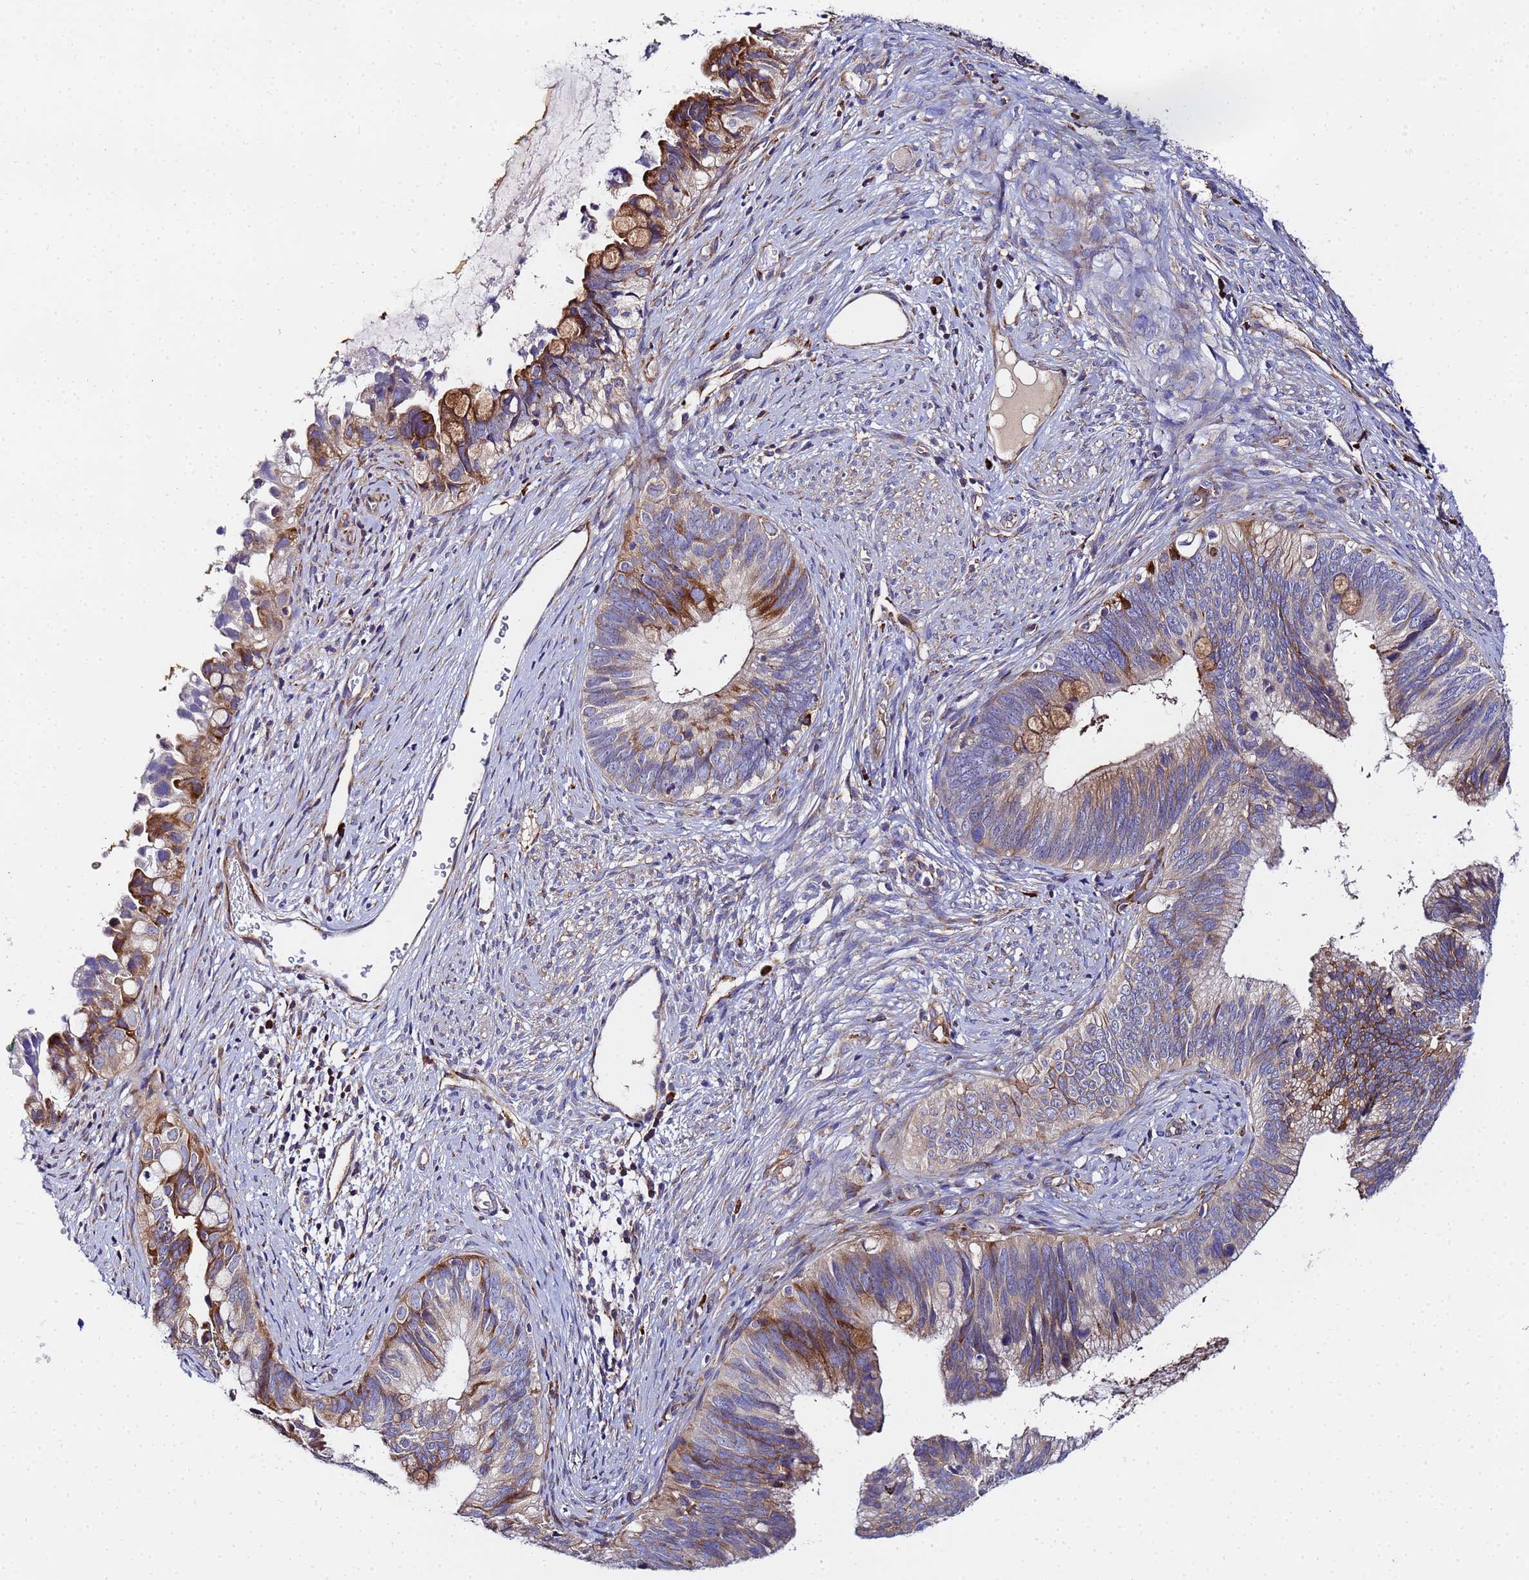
{"staining": {"intensity": "moderate", "quantity": "25%-75%", "location": "cytoplasmic/membranous"}, "tissue": "cervical cancer", "cell_type": "Tumor cells", "image_type": "cancer", "snomed": [{"axis": "morphology", "description": "Adenocarcinoma, NOS"}, {"axis": "topography", "description": "Cervix"}], "caption": "Adenocarcinoma (cervical) stained with a brown dye displays moderate cytoplasmic/membranous positive expression in approximately 25%-75% of tumor cells.", "gene": "POM121", "patient": {"sex": "female", "age": 42}}